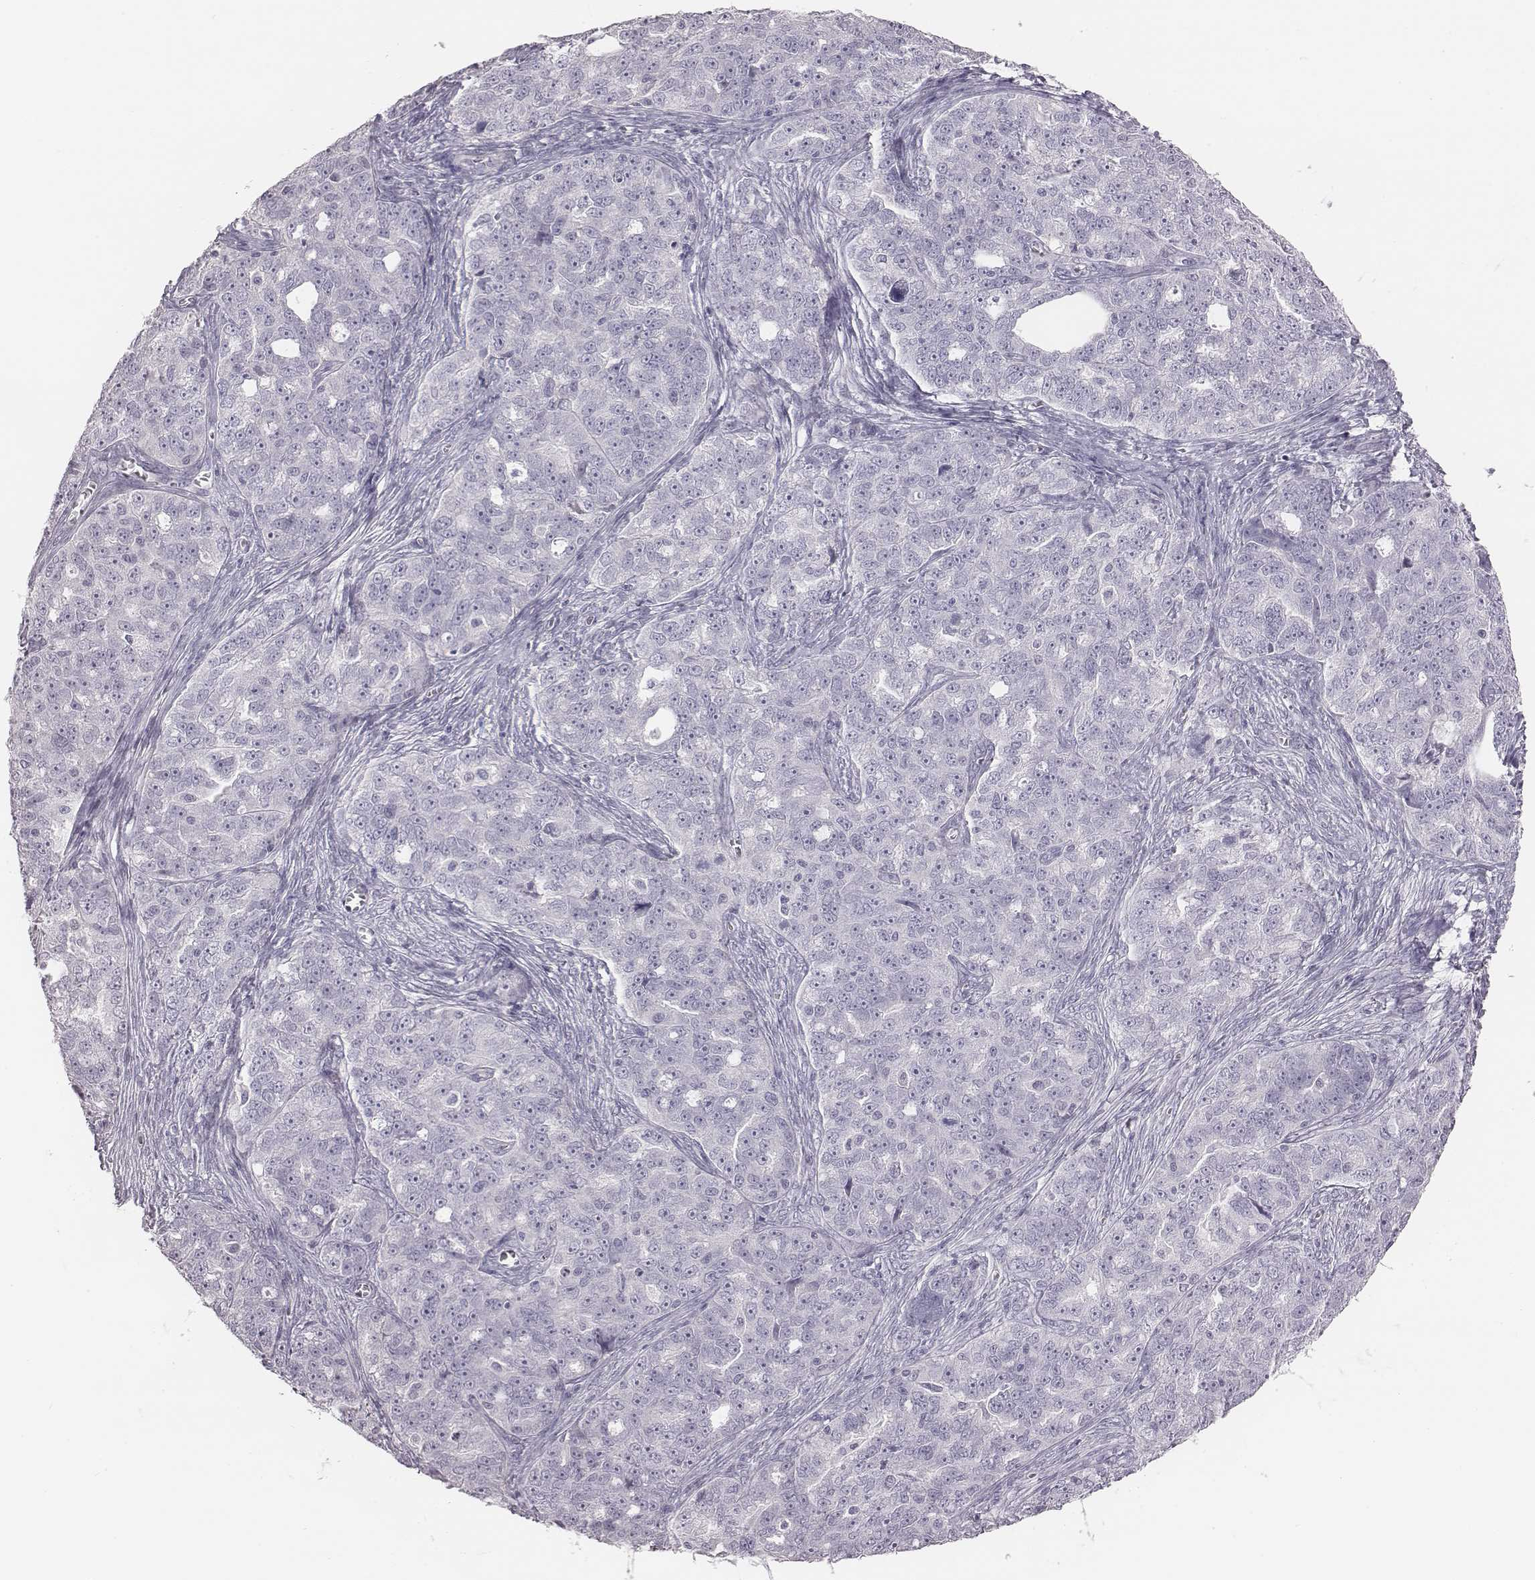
{"staining": {"intensity": "negative", "quantity": "none", "location": "none"}, "tissue": "ovarian cancer", "cell_type": "Tumor cells", "image_type": "cancer", "snomed": [{"axis": "morphology", "description": "Cystadenocarcinoma, serous, NOS"}, {"axis": "topography", "description": "Ovary"}], "caption": "This is a micrograph of immunohistochemistry staining of ovarian cancer, which shows no positivity in tumor cells.", "gene": "C6orf58", "patient": {"sex": "female", "age": 51}}